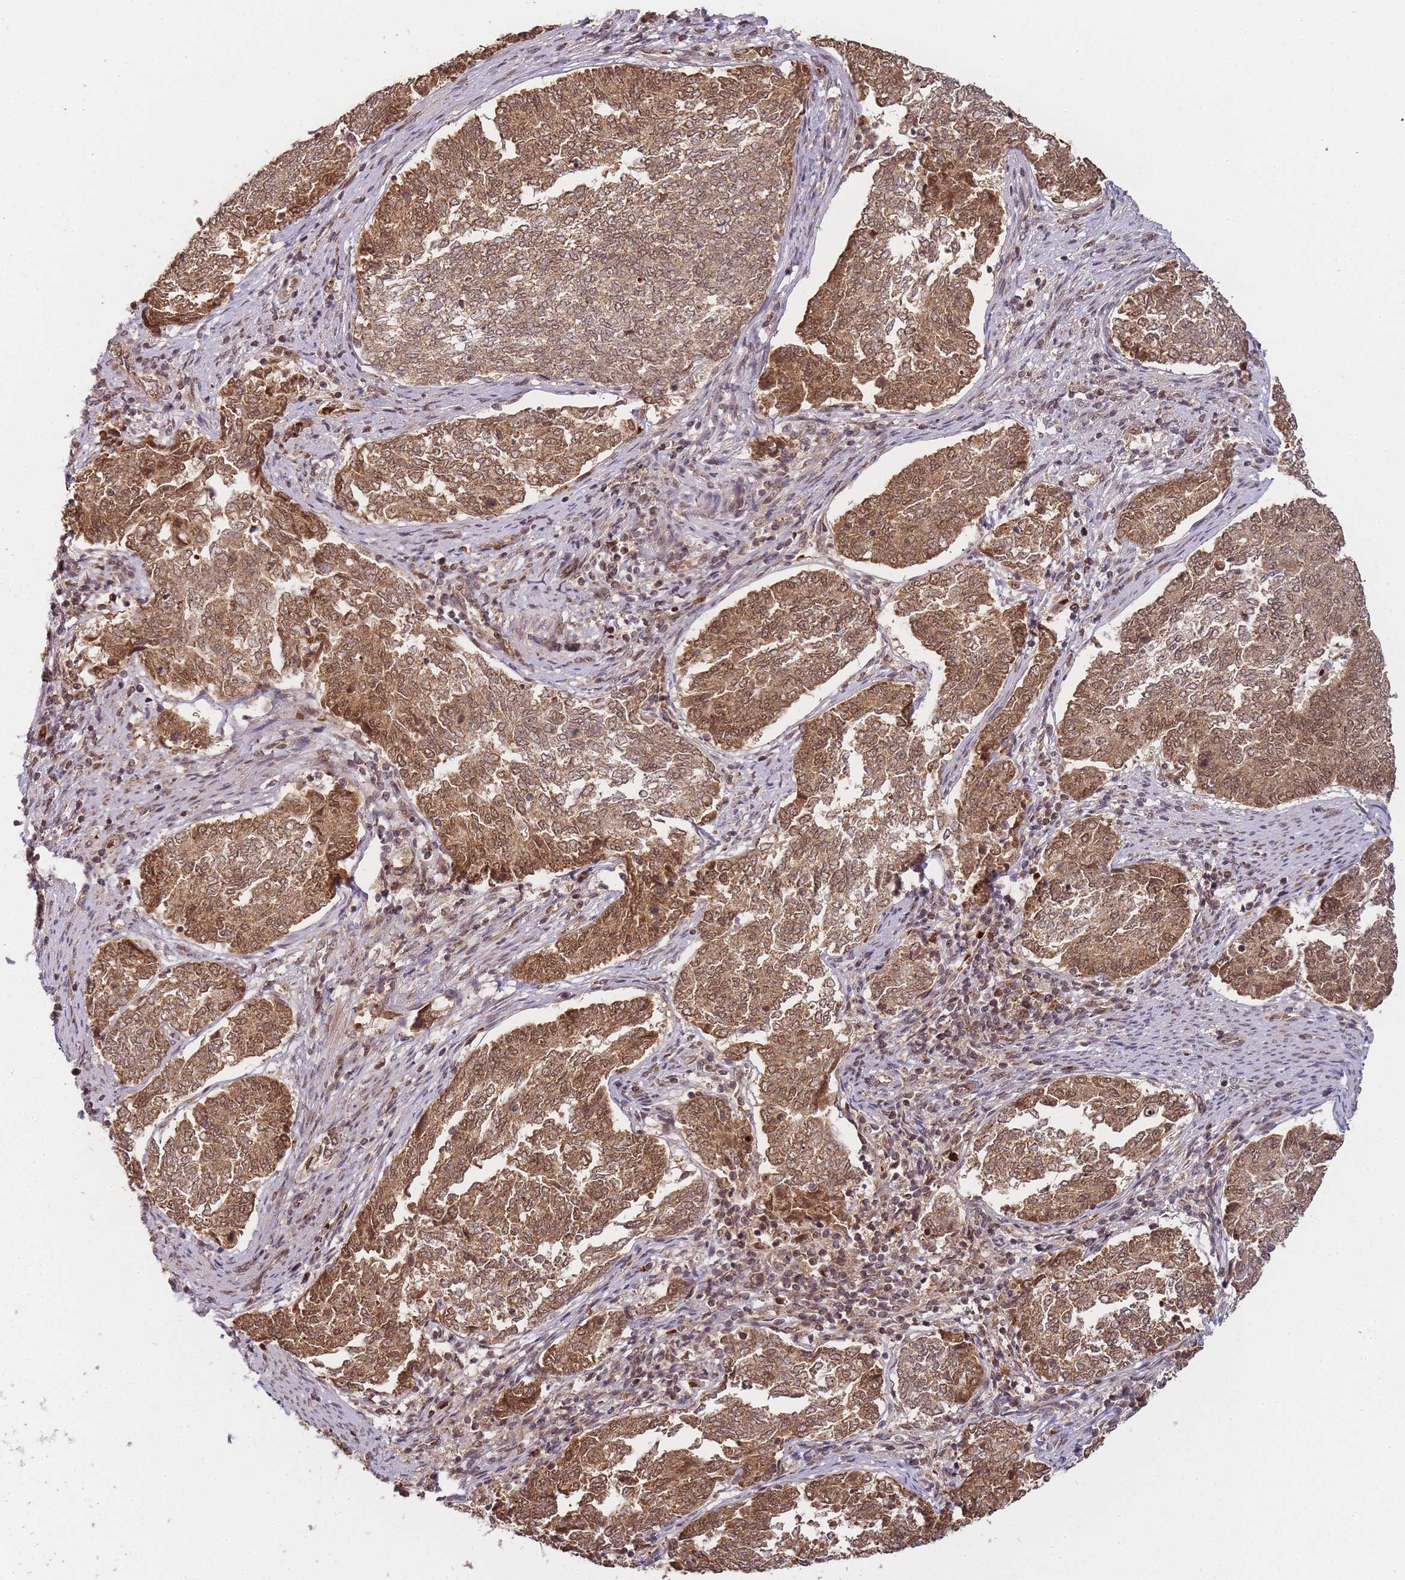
{"staining": {"intensity": "moderate", "quantity": ">75%", "location": "cytoplasmic/membranous,nuclear"}, "tissue": "endometrial cancer", "cell_type": "Tumor cells", "image_type": "cancer", "snomed": [{"axis": "morphology", "description": "Adenocarcinoma, NOS"}, {"axis": "topography", "description": "Endometrium"}], "caption": "Endometrial adenocarcinoma stained for a protein reveals moderate cytoplasmic/membranous and nuclear positivity in tumor cells. Immunohistochemistry (ihc) stains the protein of interest in brown and the nuclei are stained blue.", "gene": "ZNF497", "patient": {"sex": "female", "age": 80}}